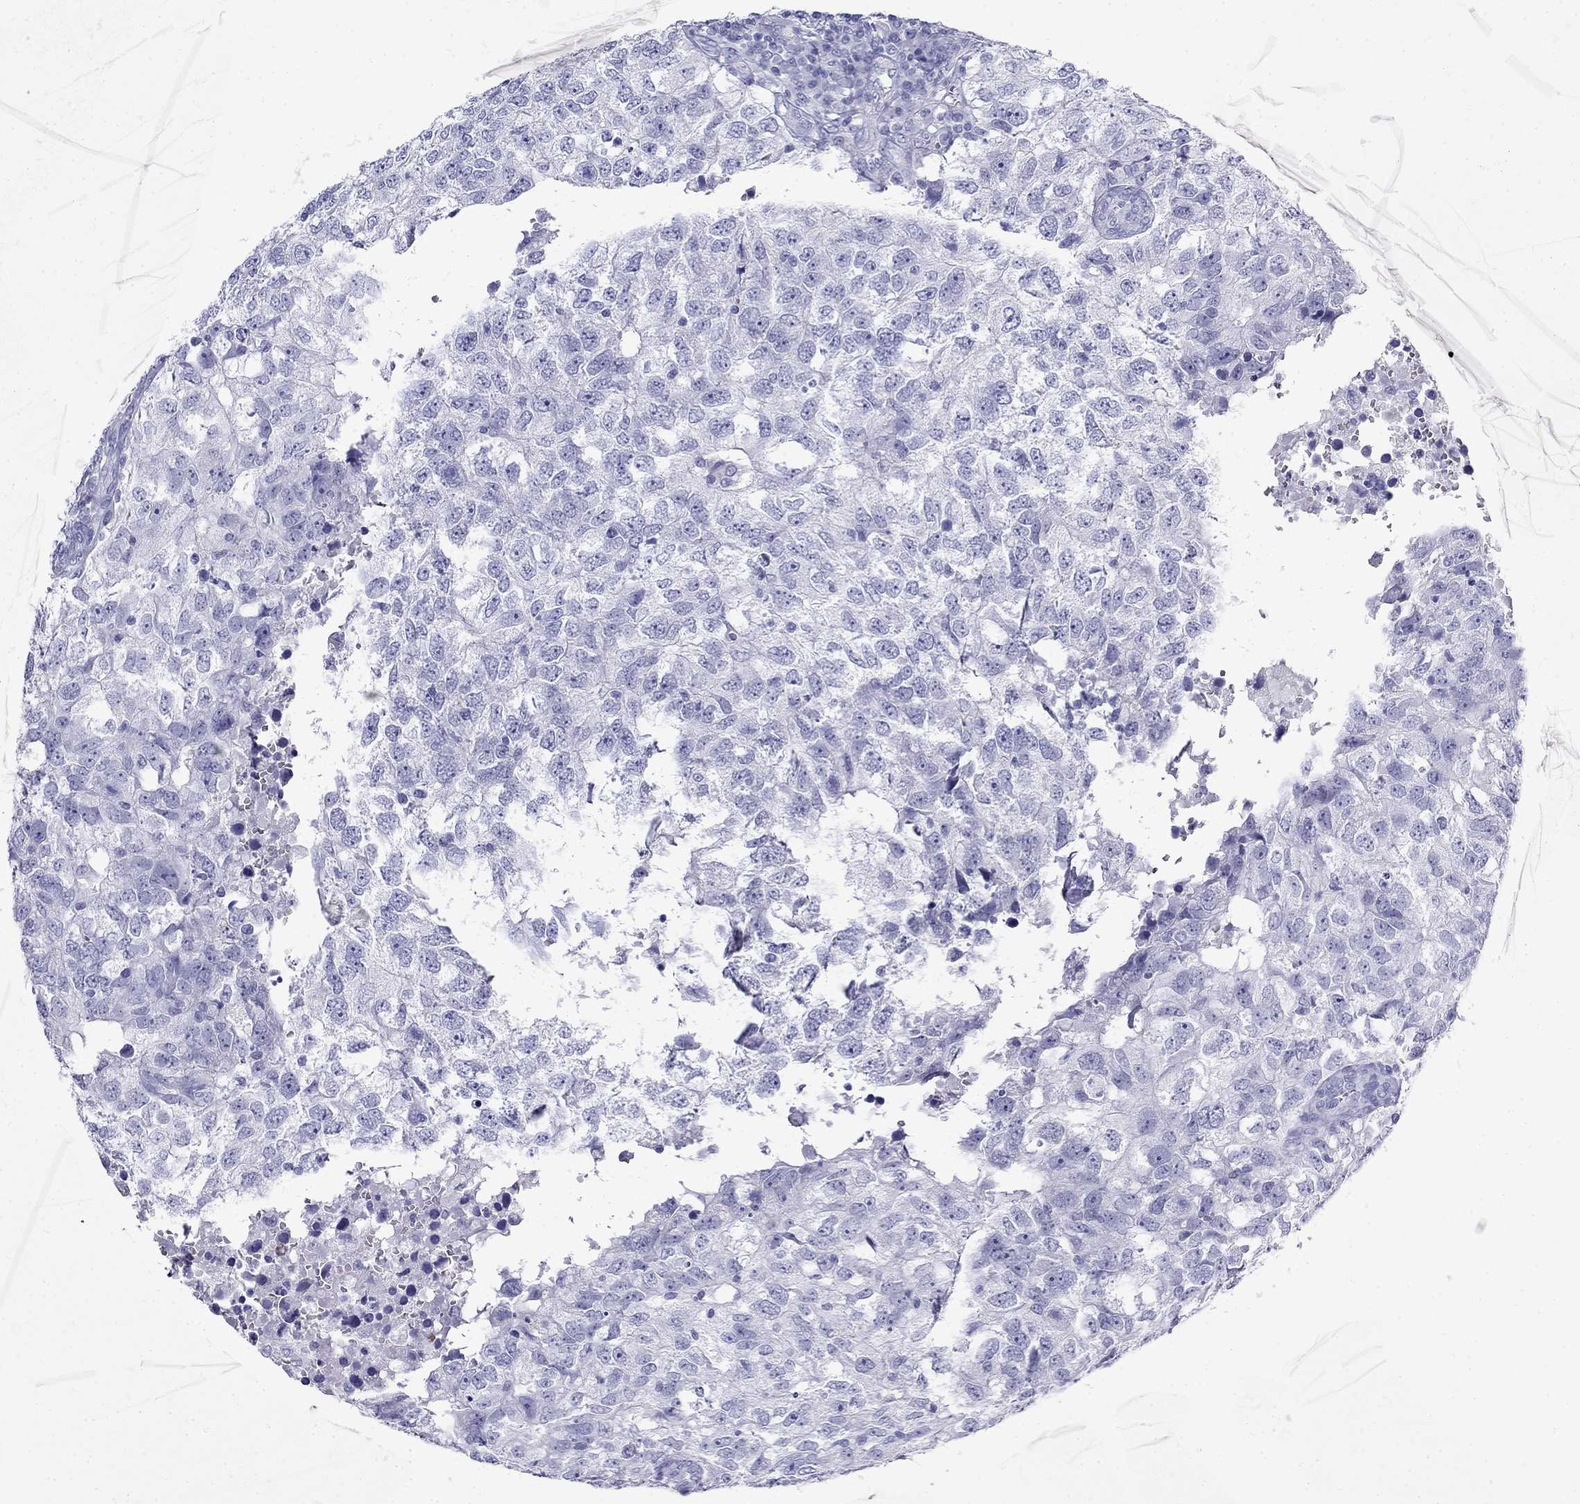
{"staining": {"intensity": "negative", "quantity": "none", "location": "none"}, "tissue": "breast cancer", "cell_type": "Tumor cells", "image_type": "cancer", "snomed": [{"axis": "morphology", "description": "Duct carcinoma"}, {"axis": "topography", "description": "Breast"}], "caption": "Tumor cells show no significant protein positivity in invasive ductal carcinoma (breast). (DAB immunohistochemistry, high magnification).", "gene": "PPP1R36", "patient": {"sex": "female", "age": 30}}